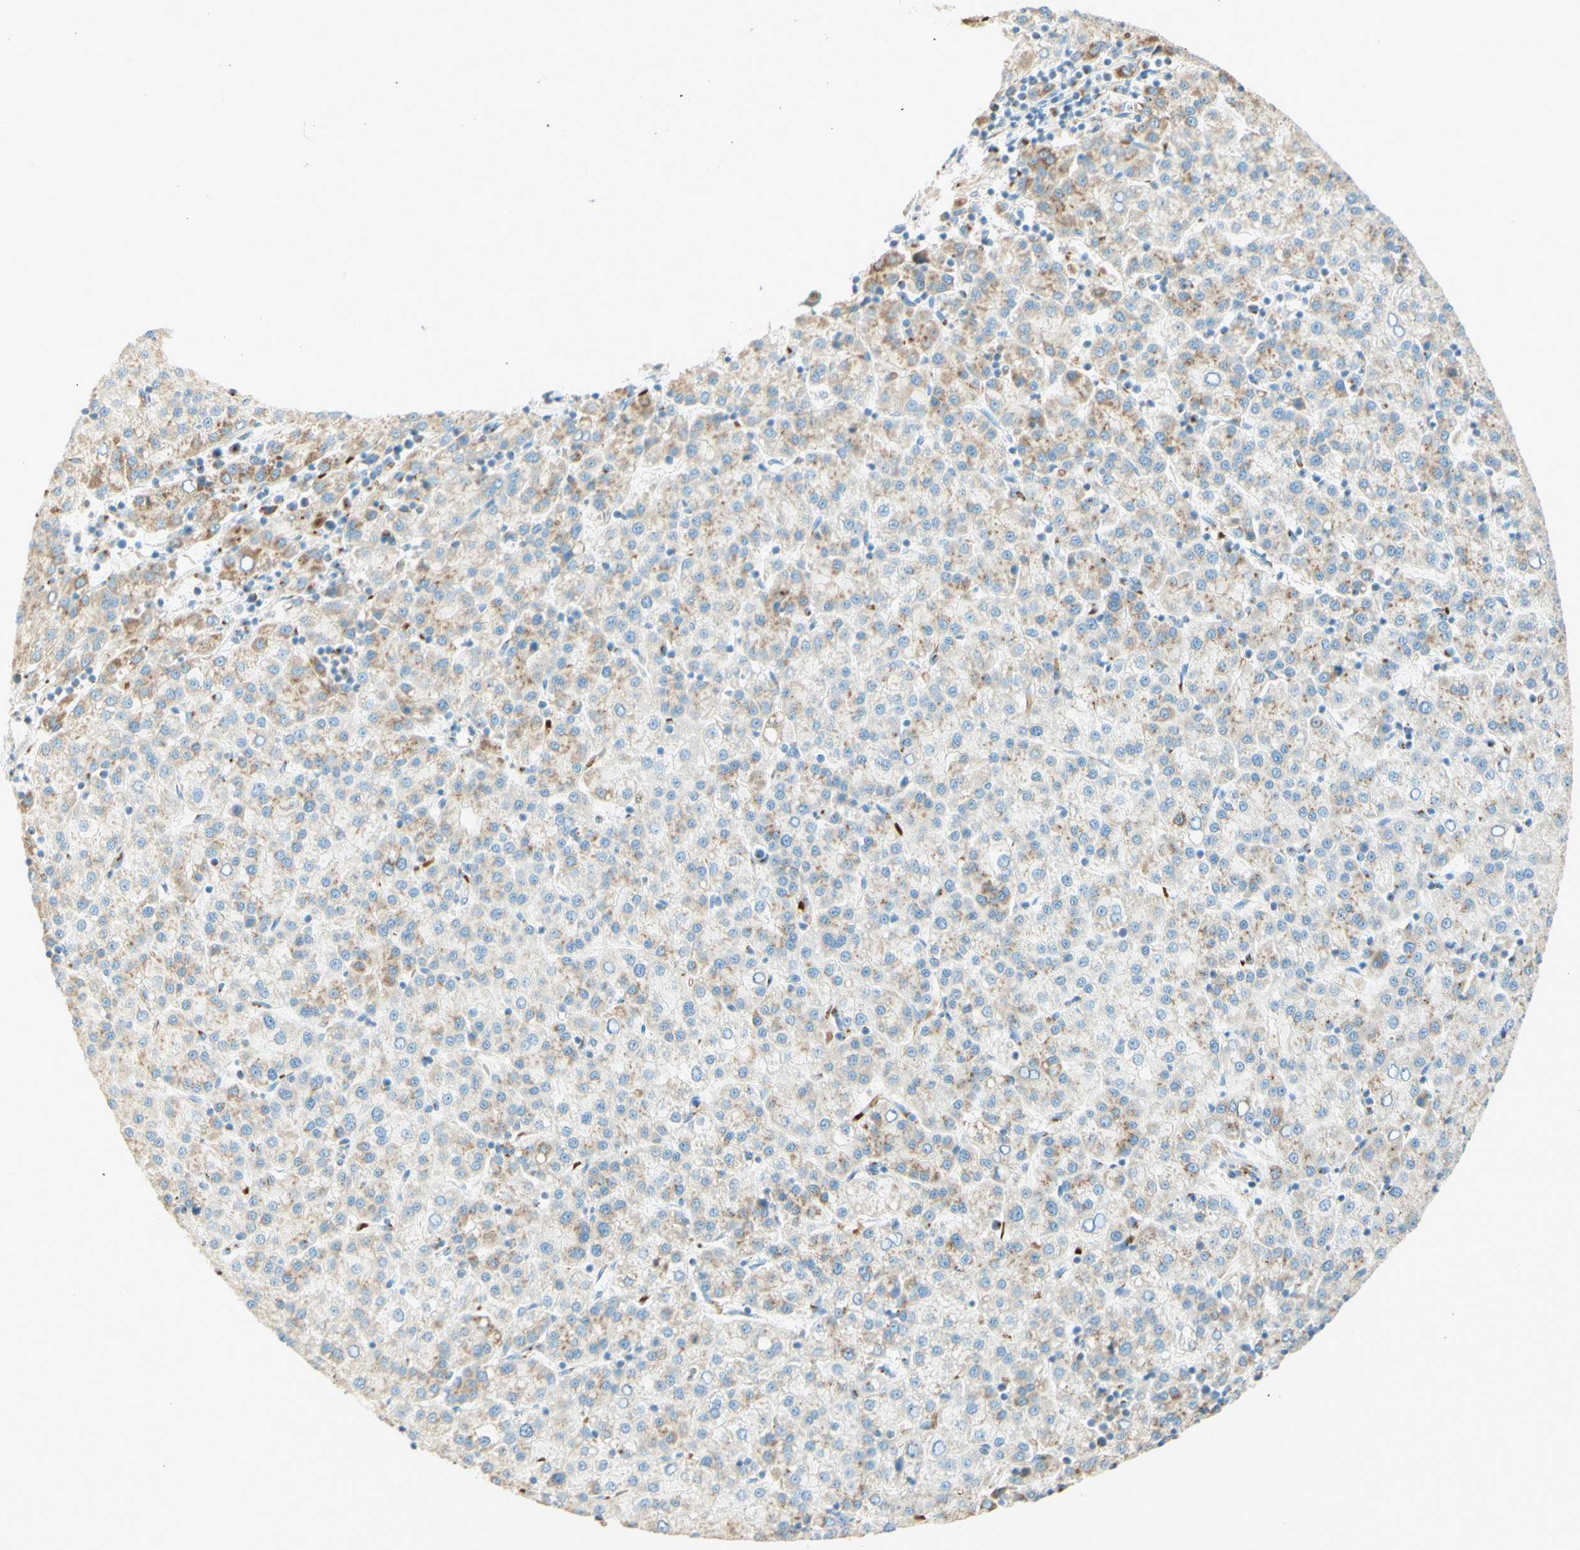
{"staining": {"intensity": "moderate", "quantity": "25%-75%", "location": "cytoplasmic/membranous"}, "tissue": "liver cancer", "cell_type": "Tumor cells", "image_type": "cancer", "snomed": [{"axis": "morphology", "description": "Carcinoma, Hepatocellular, NOS"}, {"axis": "topography", "description": "Liver"}], "caption": "An immunohistochemistry micrograph of neoplastic tissue is shown. Protein staining in brown shows moderate cytoplasmic/membranous positivity in liver cancer (hepatocellular carcinoma) within tumor cells.", "gene": "GOLGB1", "patient": {"sex": "female", "age": 58}}